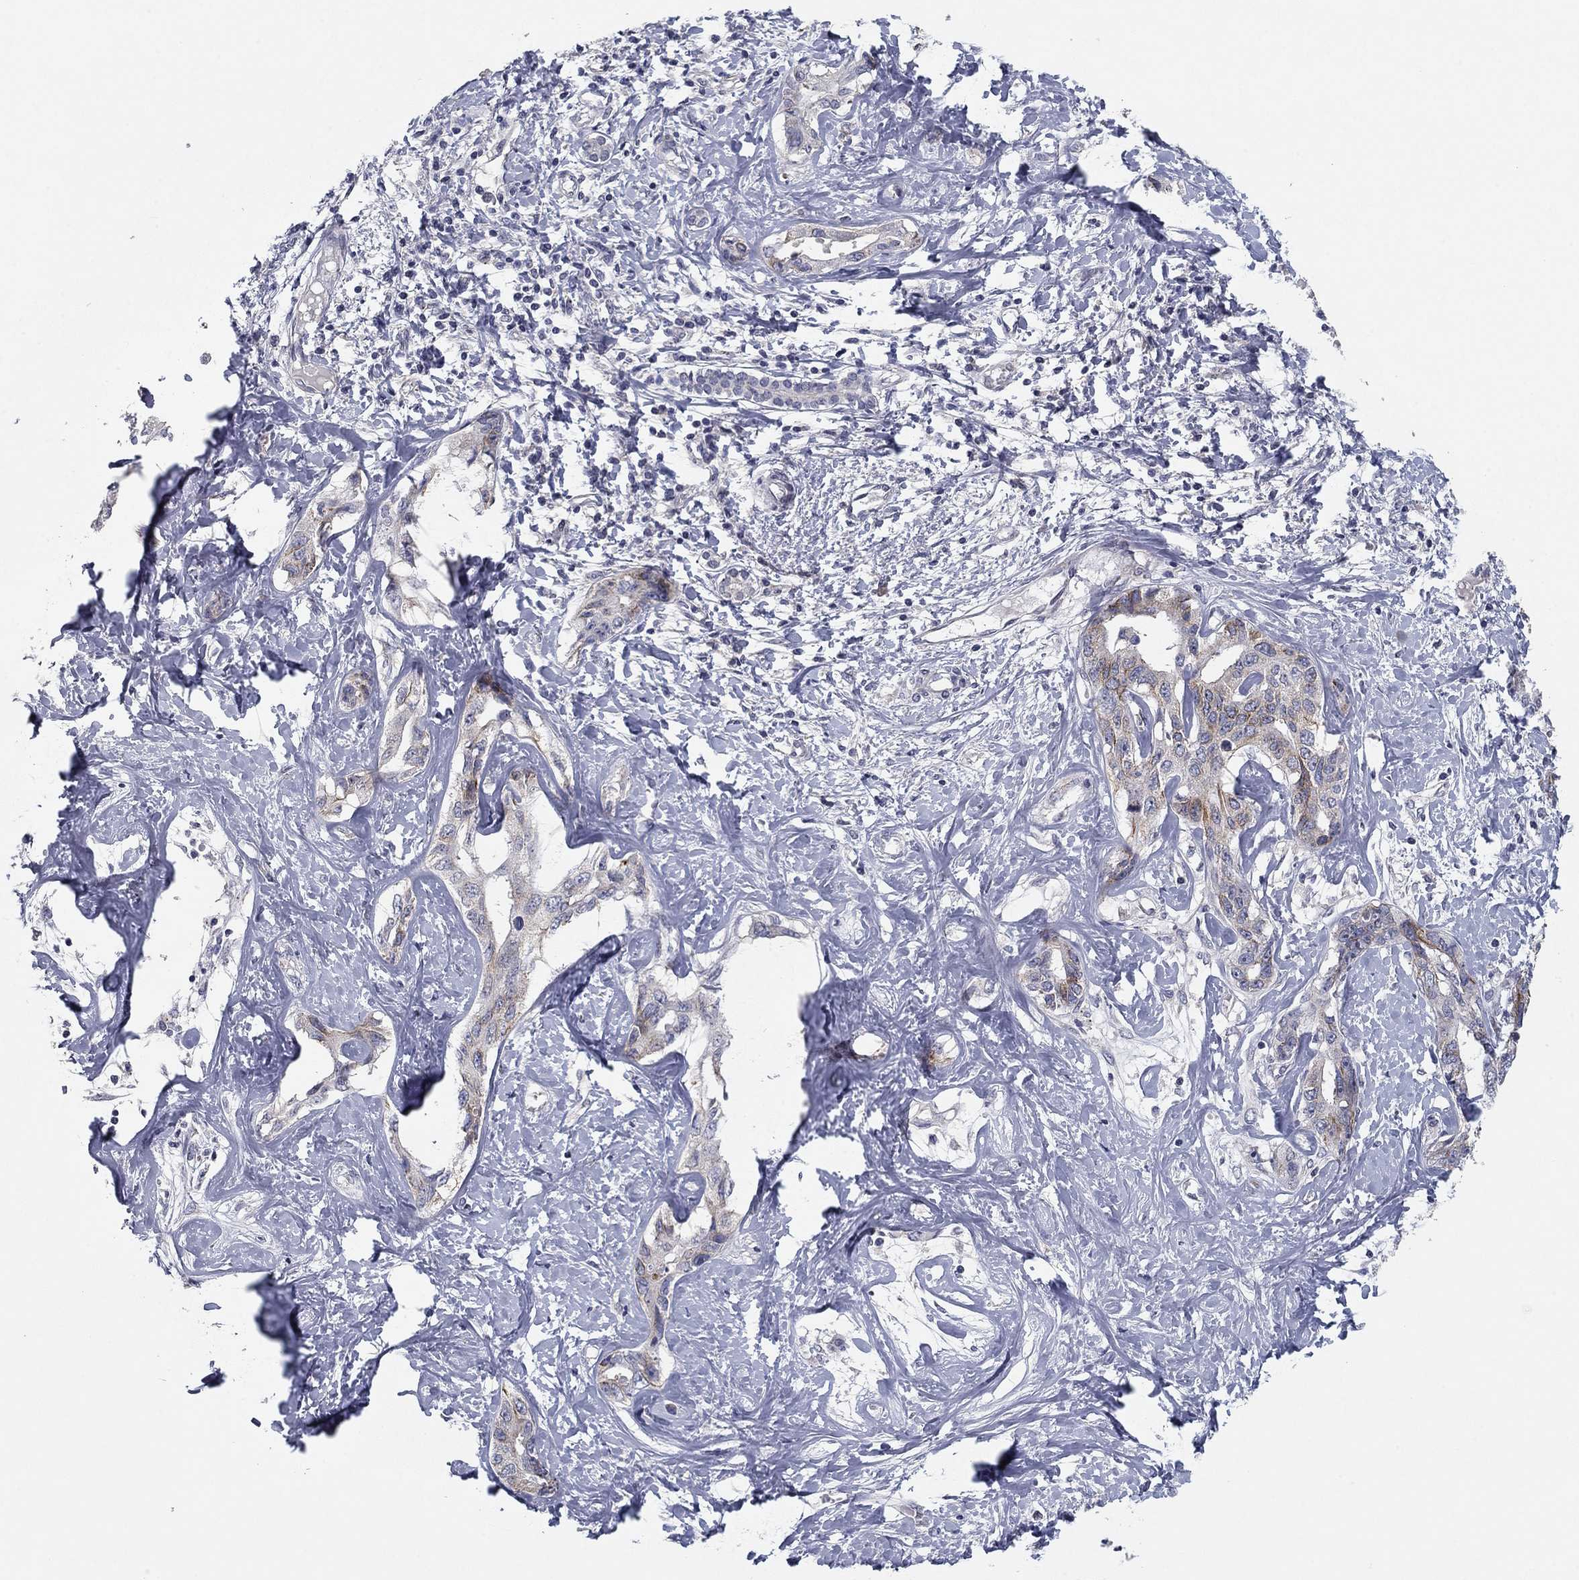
{"staining": {"intensity": "moderate", "quantity": "25%-75%", "location": "cytoplasmic/membranous"}, "tissue": "liver cancer", "cell_type": "Tumor cells", "image_type": "cancer", "snomed": [{"axis": "morphology", "description": "Cholangiocarcinoma"}, {"axis": "topography", "description": "Liver"}], "caption": "Human cholangiocarcinoma (liver) stained for a protein (brown) exhibits moderate cytoplasmic/membranous positive staining in about 25%-75% of tumor cells.", "gene": "SEPTIN3", "patient": {"sex": "male", "age": 59}}